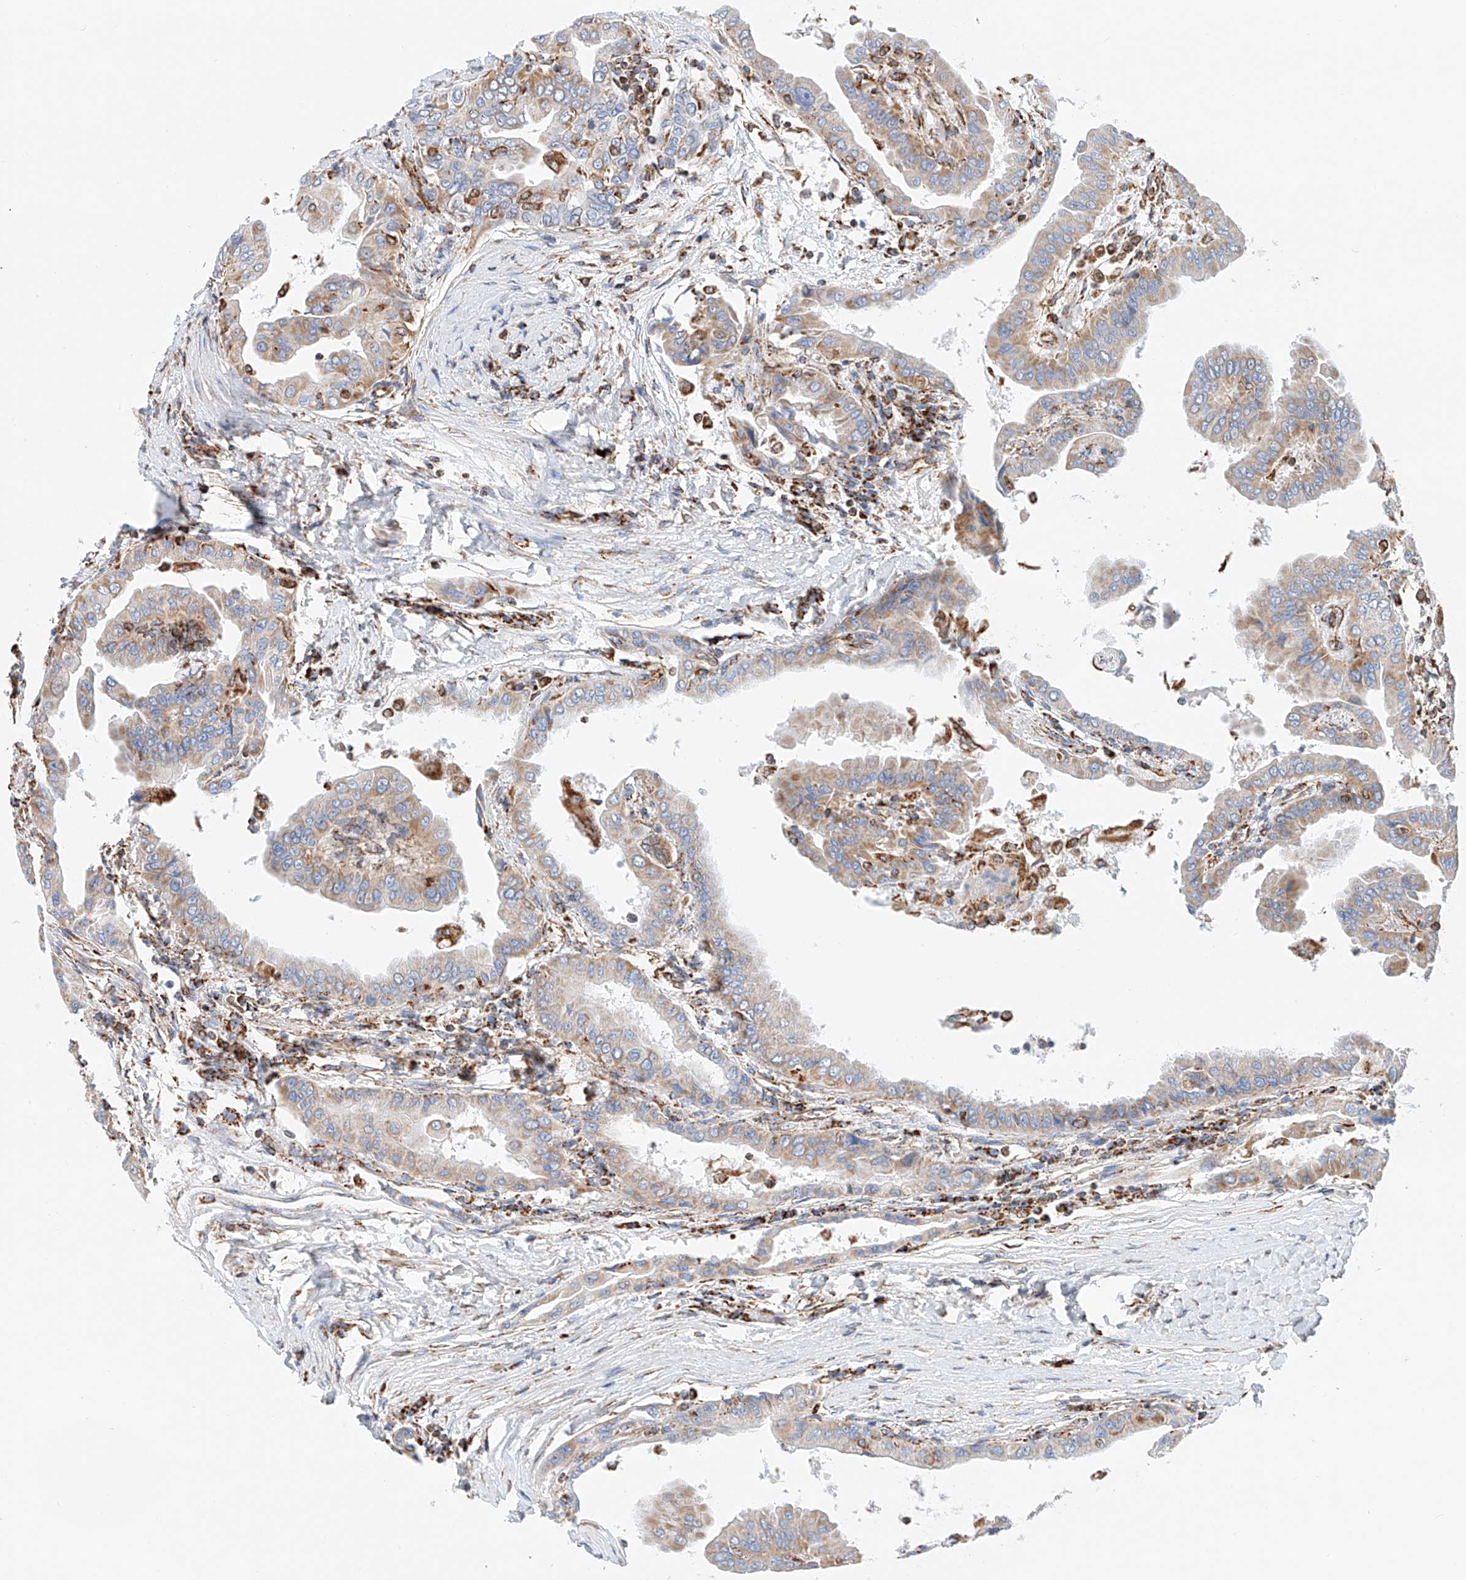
{"staining": {"intensity": "weak", "quantity": "25%-75%", "location": "cytoplasmic/membranous"}, "tissue": "thyroid cancer", "cell_type": "Tumor cells", "image_type": "cancer", "snomed": [{"axis": "morphology", "description": "Papillary adenocarcinoma, NOS"}, {"axis": "topography", "description": "Thyroid gland"}], "caption": "IHC (DAB (3,3'-diaminobenzidine)) staining of human thyroid cancer shows weak cytoplasmic/membranous protein positivity in approximately 25%-75% of tumor cells.", "gene": "NDUFV3", "patient": {"sex": "male", "age": 33}}